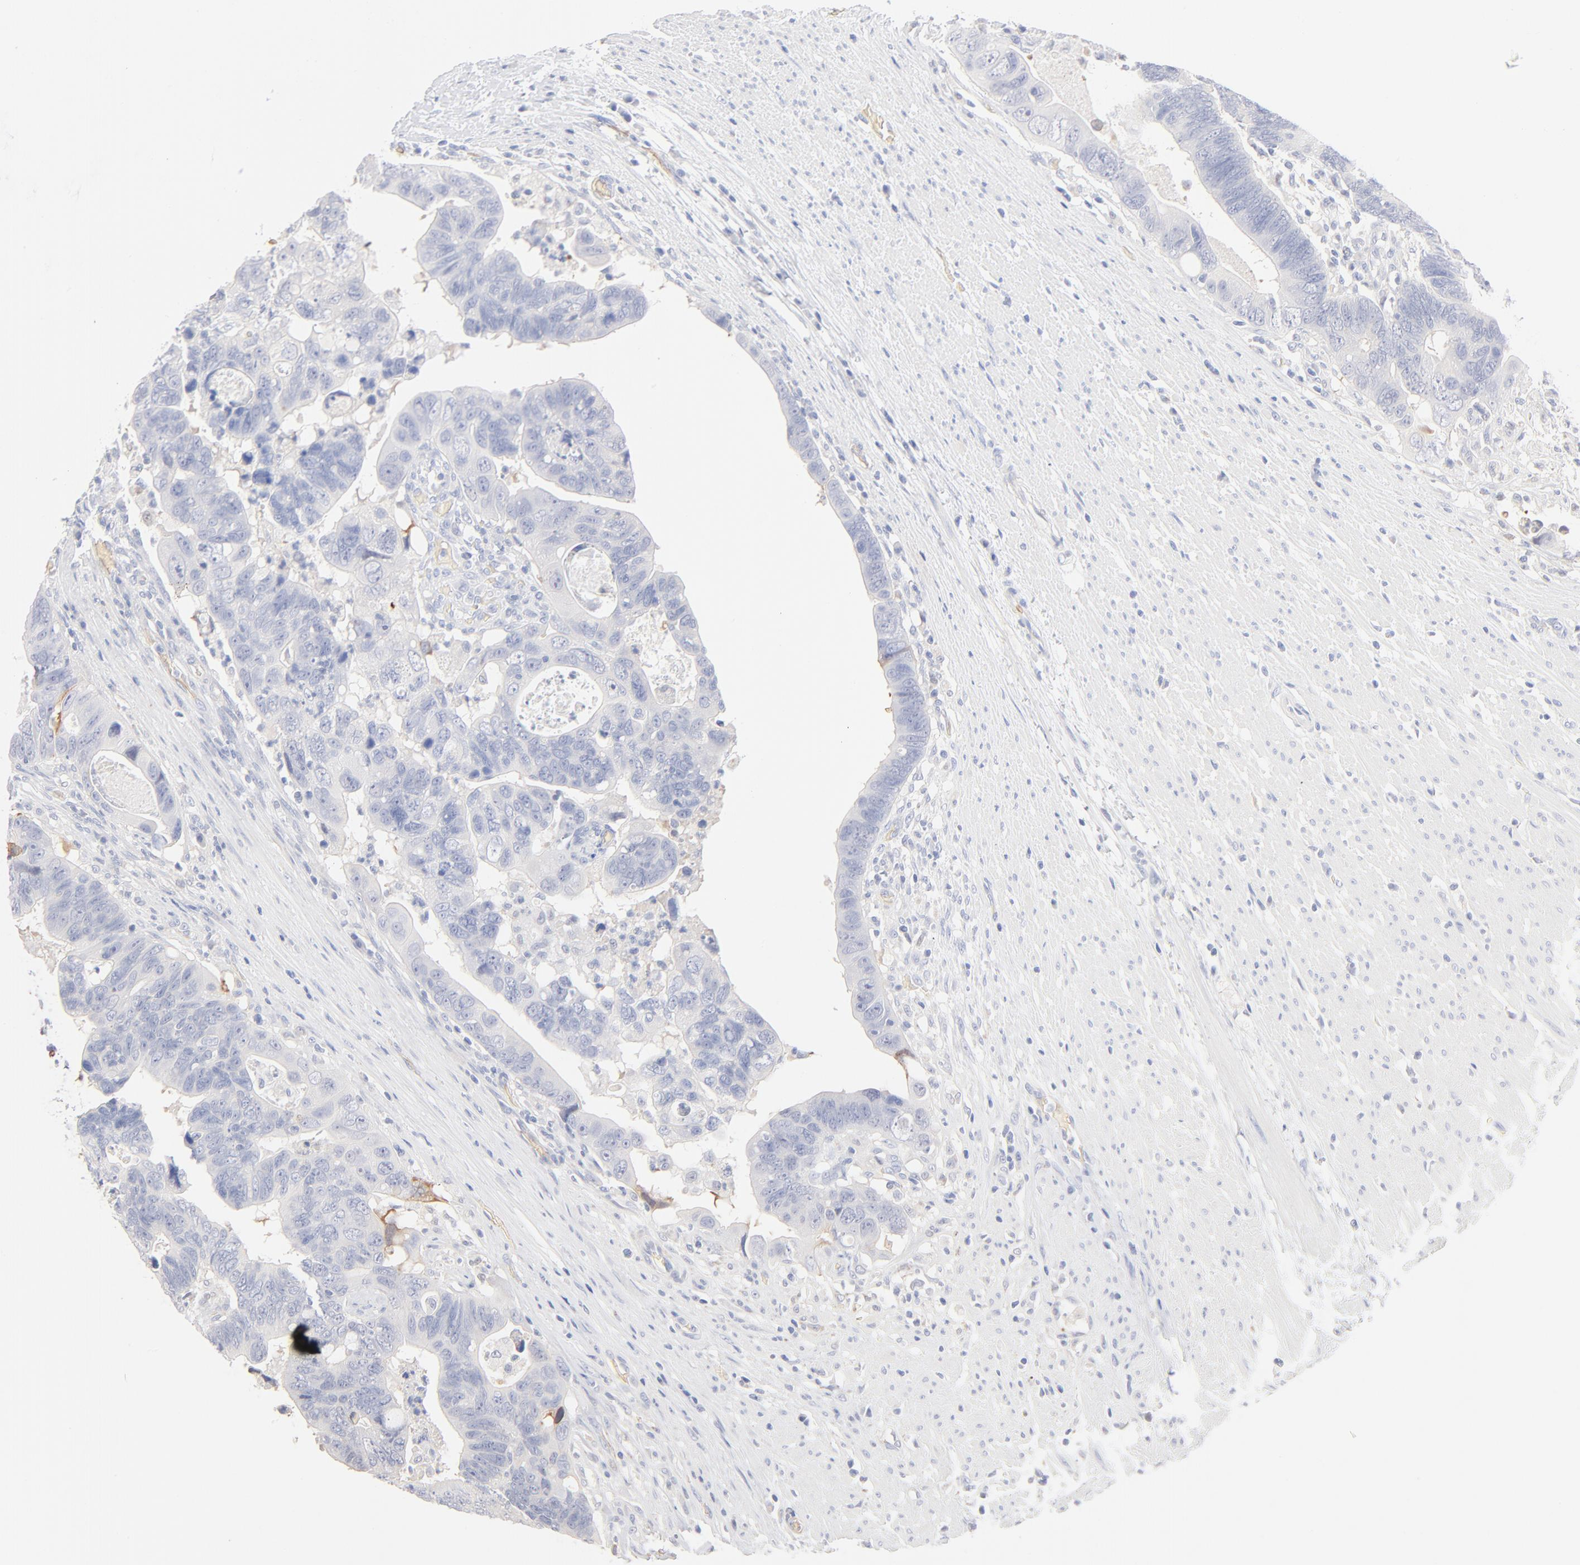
{"staining": {"intensity": "negative", "quantity": "none", "location": "none"}, "tissue": "colorectal cancer", "cell_type": "Tumor cells", "image_type": "cancer", "snomed": [{"axis": "morphology", "description": "Adenocarcinoma, NOS"}, {"axis": "topography", "description": "Rectum"}], "caption": "Immunohistochemistry photomicrograph of neoplastic tissue: human colorectal cancer stained with DAB exhibits no significant protein positivity in tumor cells.", "gene": "SPTB", "patient": {"sex": "male", "age": 53}}